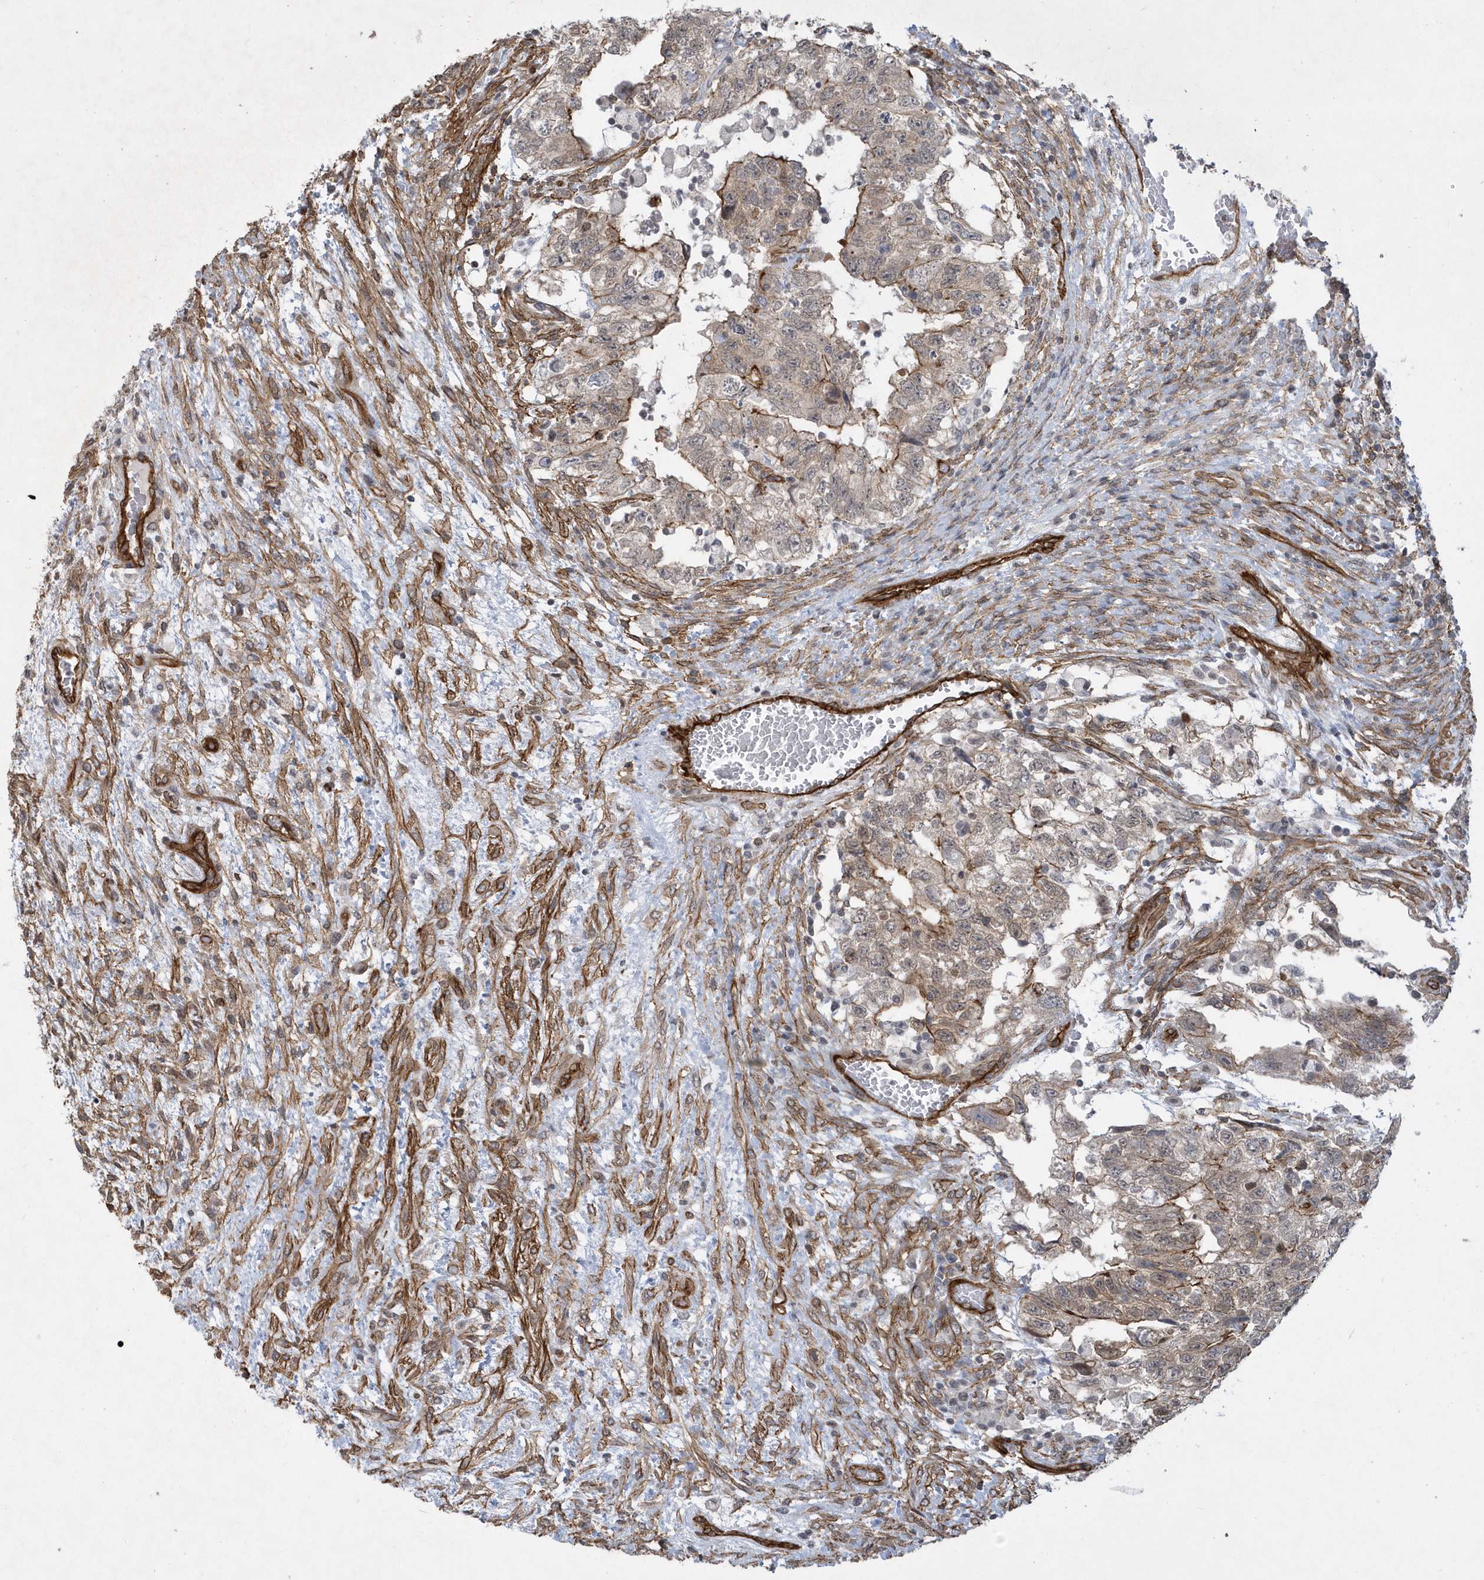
{"staining": {"intensity": "moderate", "quantity": "25%-75%", "location": "cytoplasmic/membranous"}, "tissue": "testis cancer", "cell_type": "Tumor cells", "image_type": "cancer", "snomed": [{"axis": "morphology", "description": "Carcinoma, Embryonal, NOS"}, {"axis": "topography", "description": "Testis"}], "caption": "A medium amount of moderate cytoplasmic/membranous expression is appreciated in about 25%-75% of tumor cells in testis cancer (embryonal carcinoma) tissue.", "gene": "RAI14", "patient": {"sex": "male", "age": 36}}